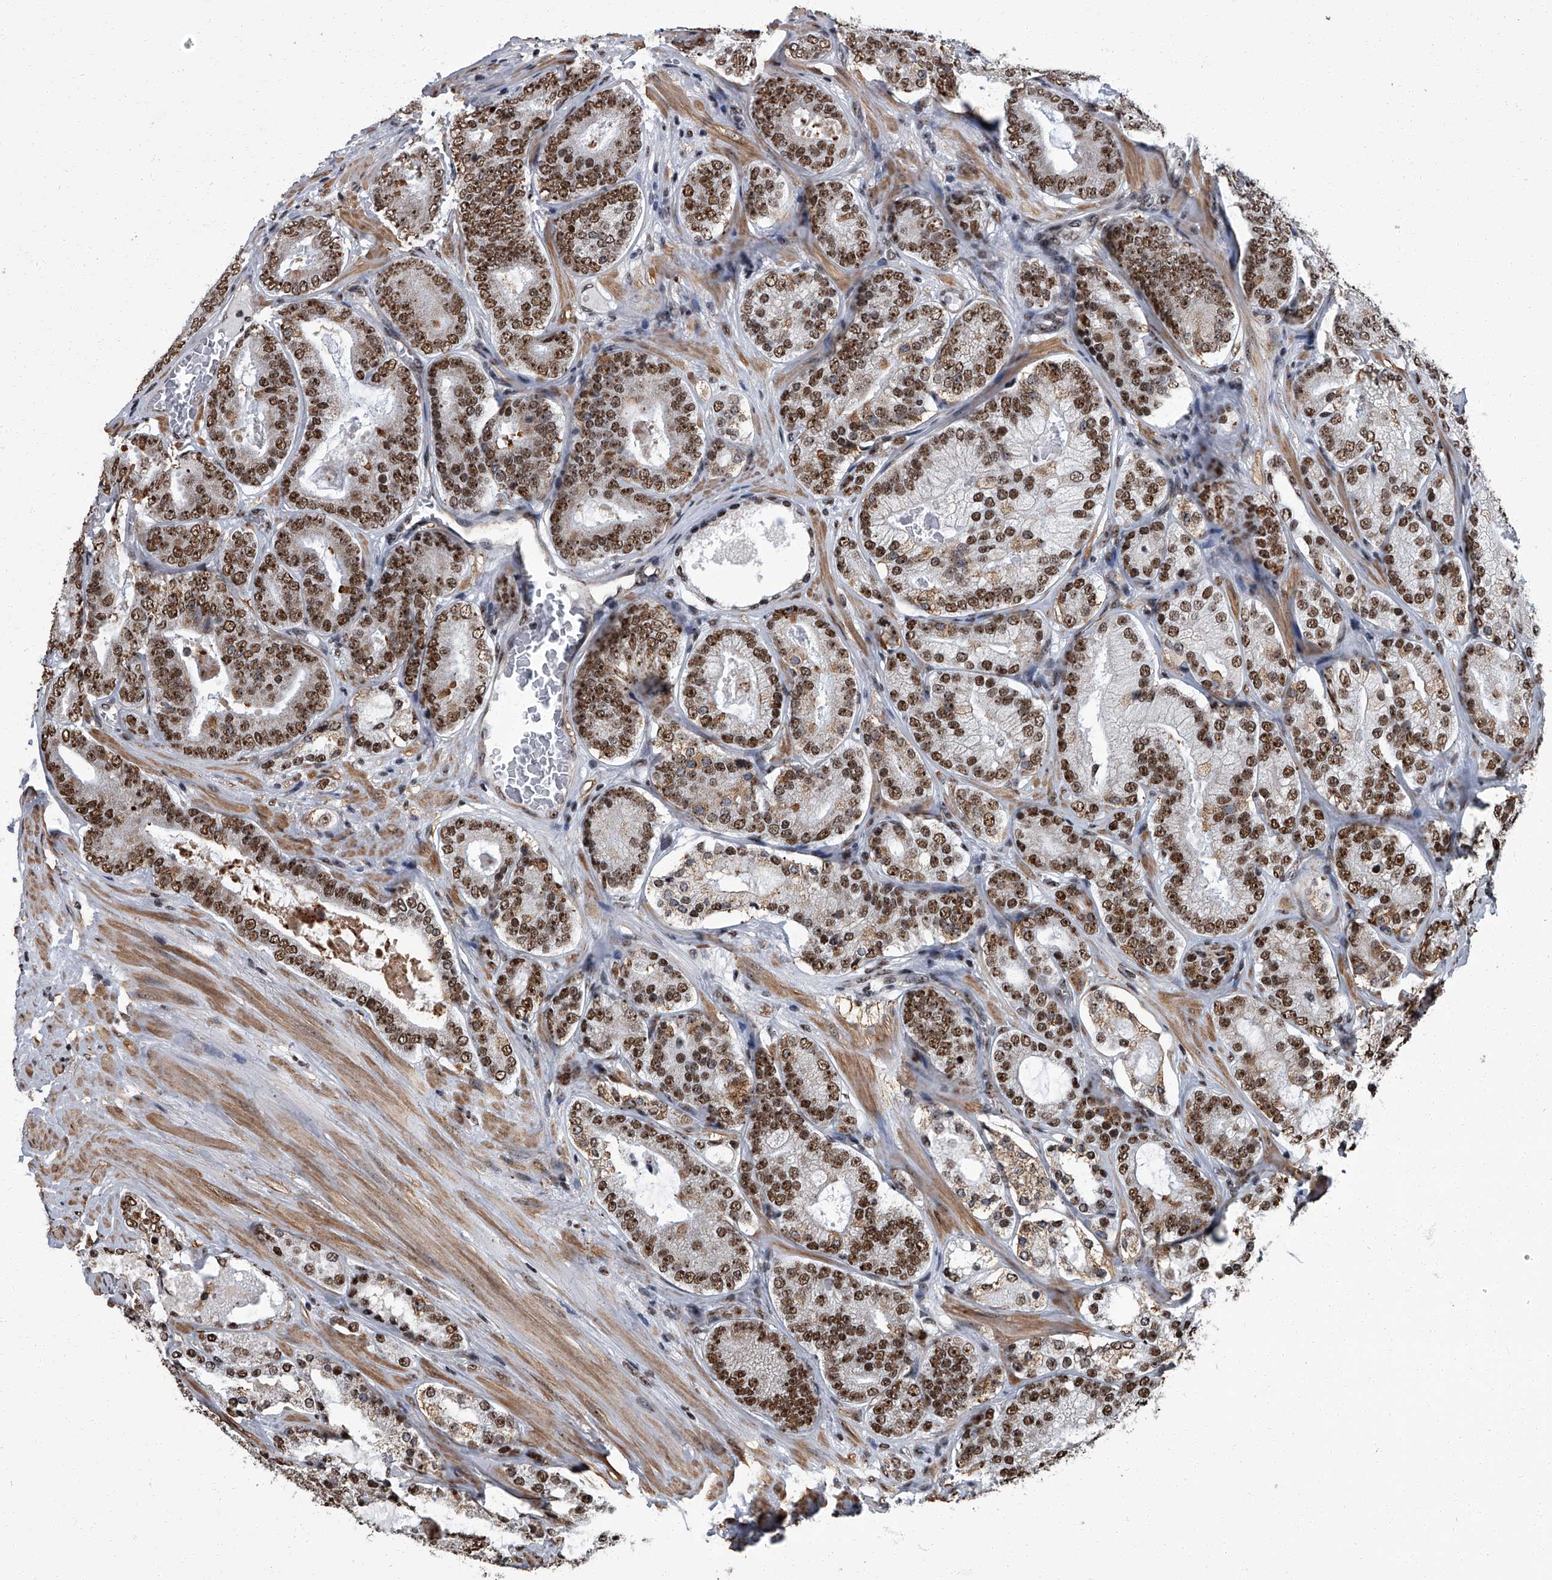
{"staining": {"intensity": "strong", "quantity": ">75%", "location": "nuclear"}, "tissue": "prostate cancer", "cell_type": "Tumor cells", "image_type": "cancer", "snomed": [{"axis": "morphology", "description": "Adenocarcinoma, High grade"}, {"axis": "topography", "description": "Prostate"}], "caption": "Tumor cells demonstrate high levels of strong nuclear positivity in about >75% of cells in high-grade adenocarcinoma (prostate).", "gene": "ZNF518B", "patient": {"sex": "male", "age": 60}}